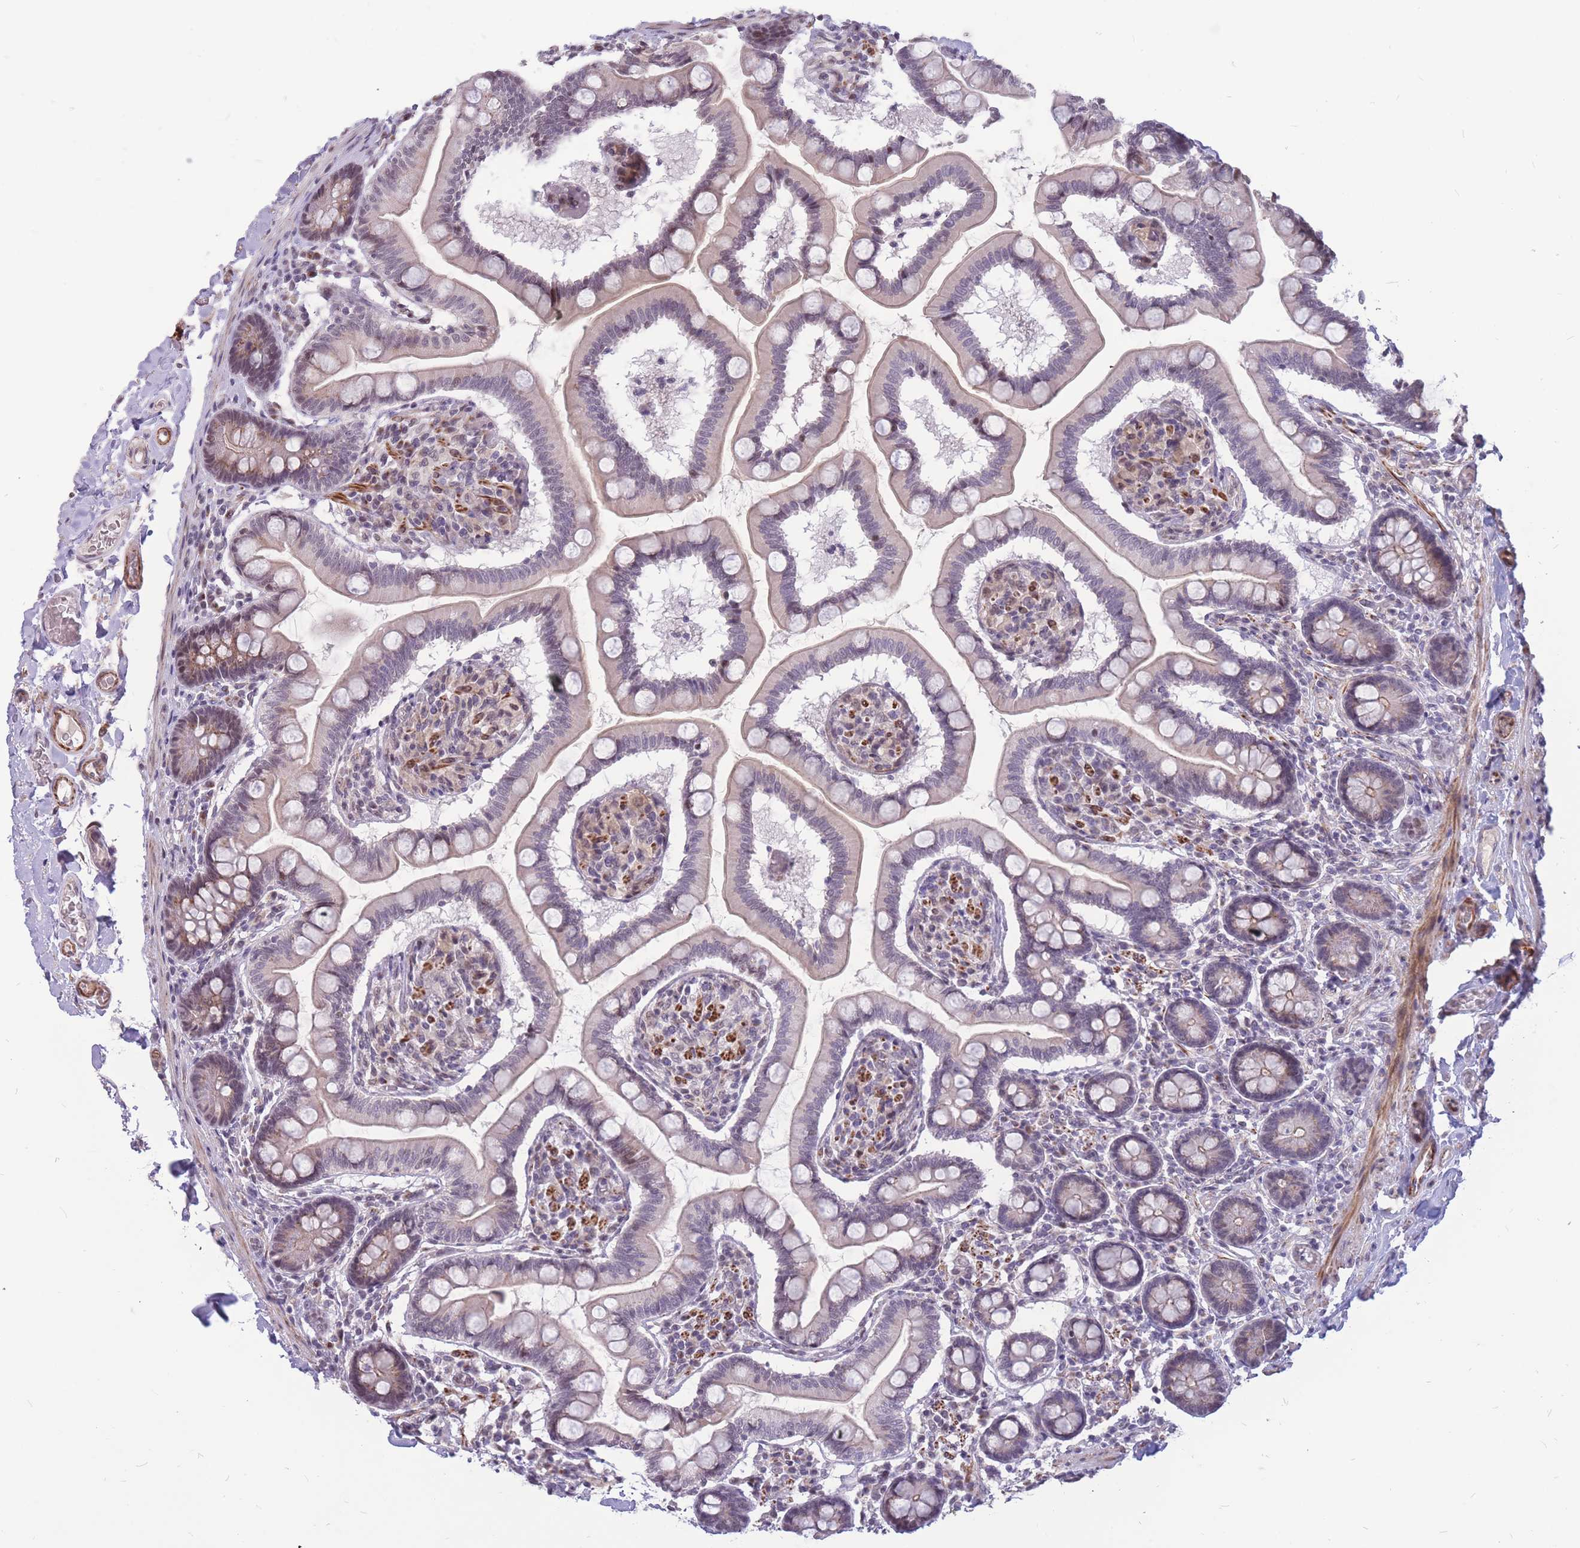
{"staining": {"intensity": "weak", "quantity": "25%-75%", "location": "cytoplasmic/membranous,nuclear"}, "tissue": "small intestine", "cell_type": "Glandular cells", "image_type": "normal", "snomed": [{"axis": "morphology", "description": "Normal tissue, NOS"}, {"axis": "topography", "description": "Small intestine"}], "caption": "Glandular cells demonstrate low levels of weak cytoplasmic/membranous,nuclear staining in about 25%-75% of cells in unremarkable human small intestine.", "gene": "ADD2", "patient": {"sex": "female", "age": 64}}